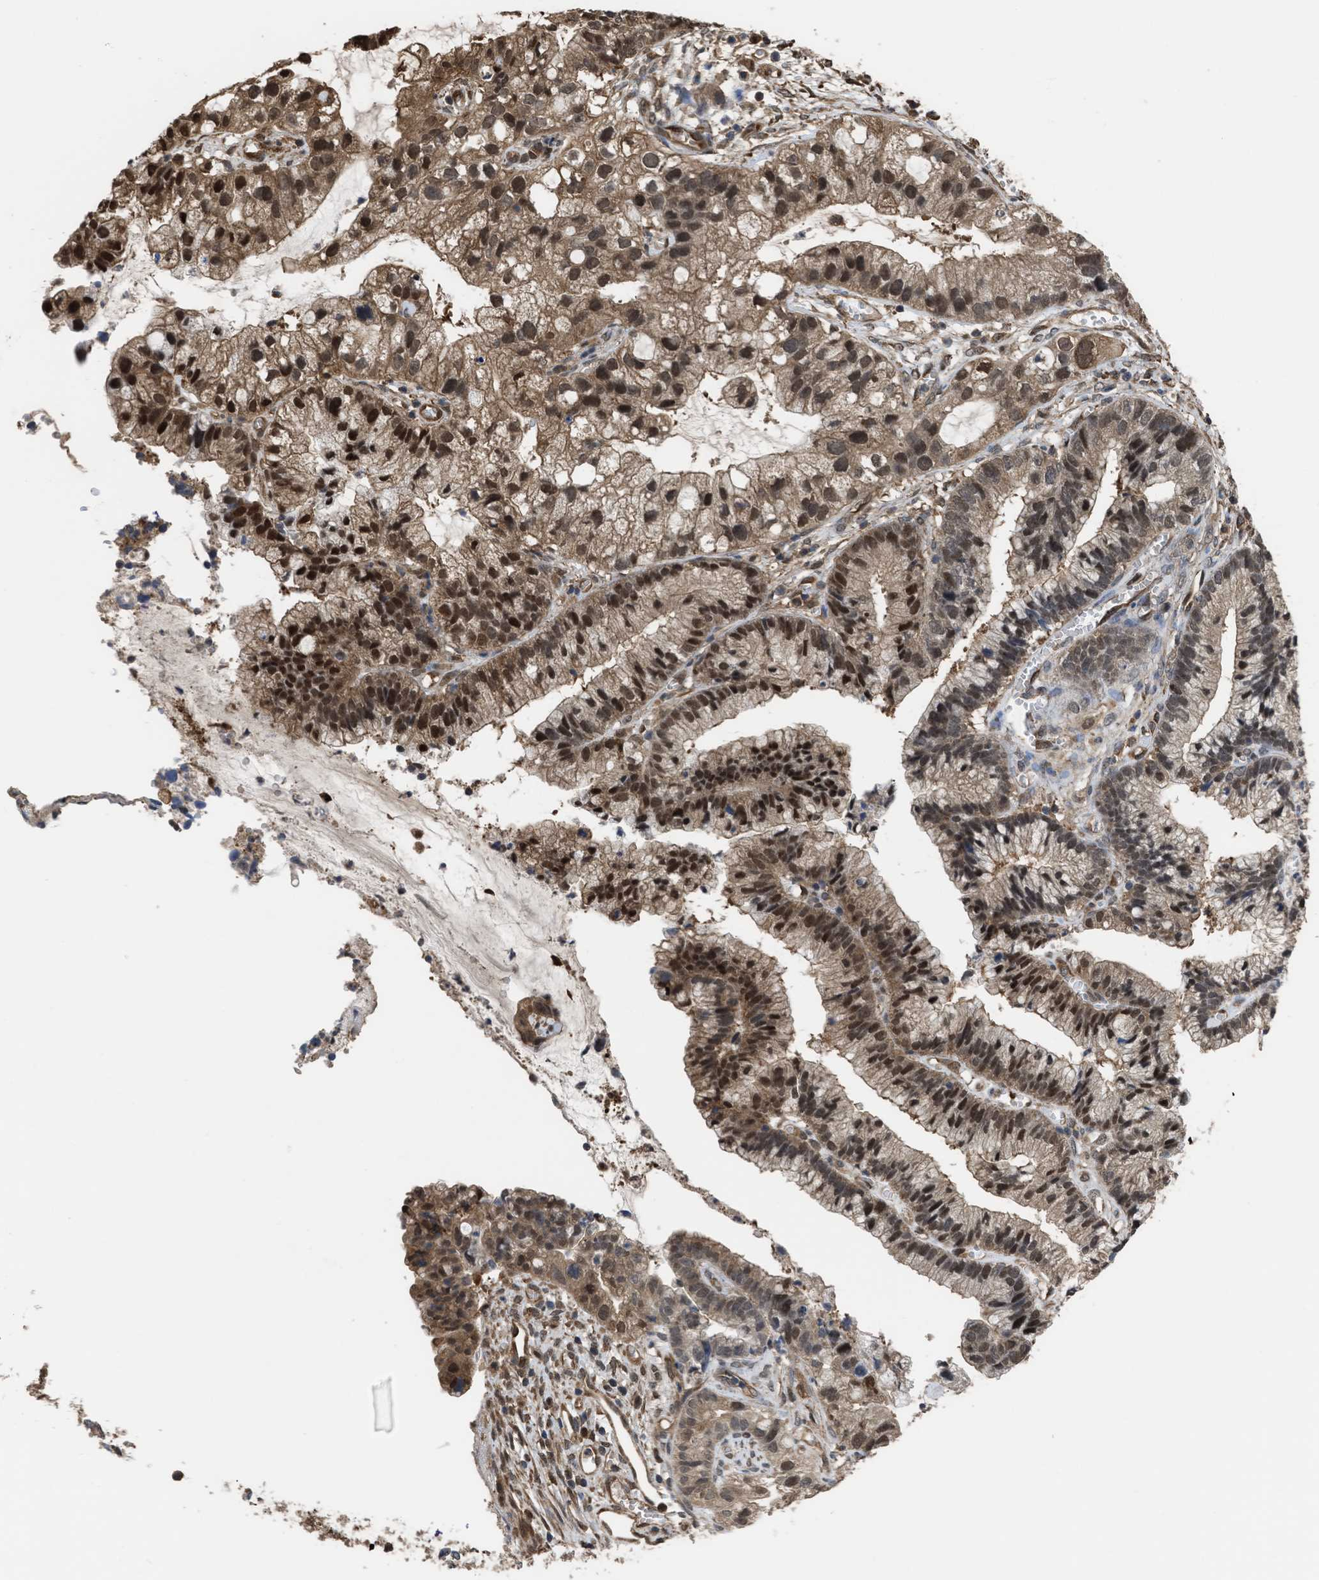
{"staining": {"intensity": "moderate", "quantity": "25%-75%", "location": "cytoplasmic/membranous,nuclear"}, "tissue": "cervical cancer", "cell_type": "Tumor cells", "image_type": "cancer", "snomed": [{"axis": "morphology", "description": "Adenocarcinoma, NOS"}, {"axis": "topography", "description": "Cervix"}], "caption": "IHC image of human adenocarcinoma (cervical) stained for a protein (brown), which demonstrates medium levels of moderate cytoplasmic/membranous and nuclear staining in approximately 25%-75% of tumor cells.", "gene": "YWHAG", "patient": {"sex": "female", "age": 44}}